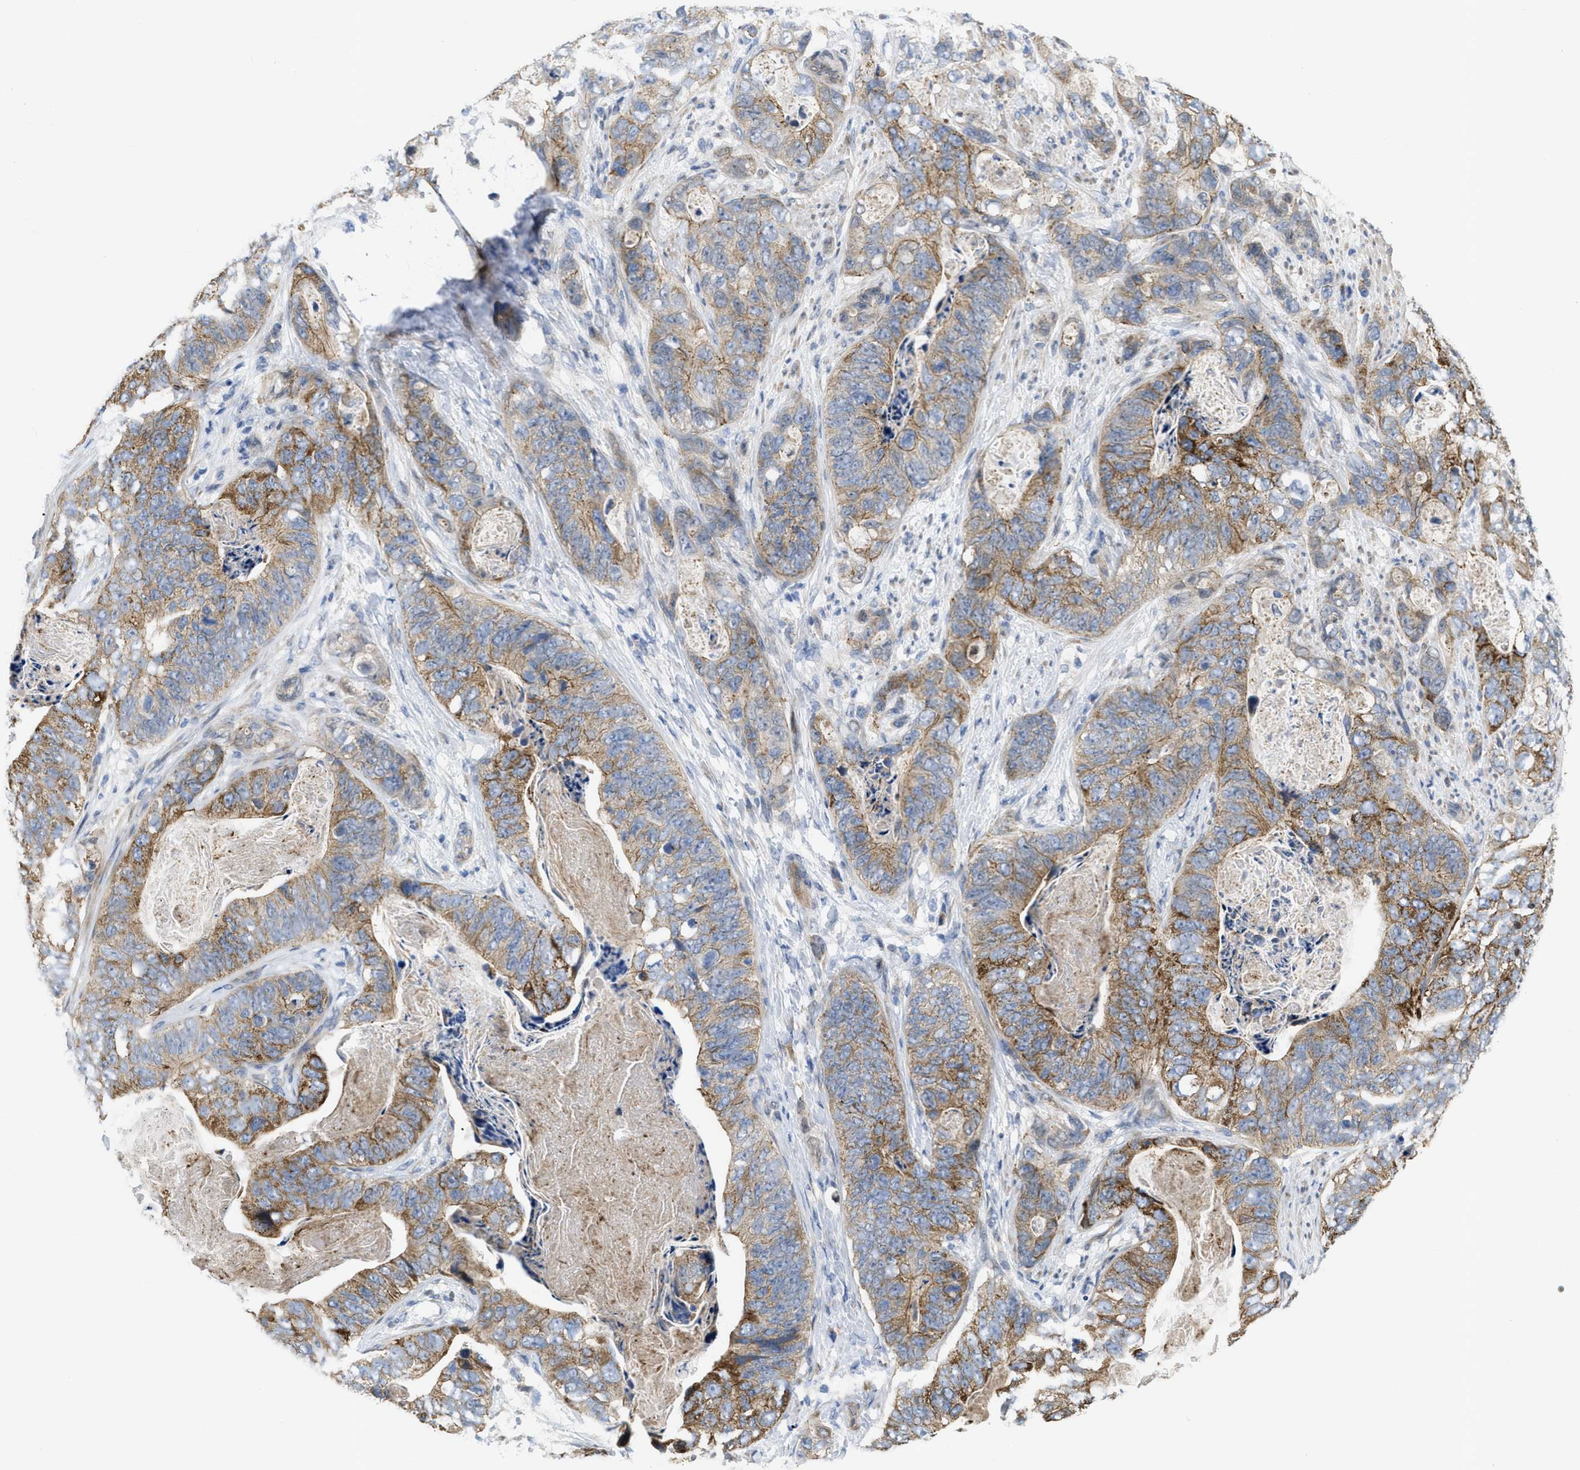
{"staining": {"intensity": "weak", "quantity": "25%-75%", "location": "cytoplasmic/membranous"}, "tissue": "stomach cancer", "cell_type": "Tumor cells", "image_type": "cancer", "snomed": [{"axis": "morphology", "description": "Adenocarcinoma, NOS"}, {"axis": "topography", "description": "Stomach"}], "caption": "Immunohistochemical staining of adenocarcinoma (stomach) shows low levels of weak cytoplasmic/membranous protein expression in about 25%-75% of tumor cells.", "gene": "CDPF1", "patient": {"sex": "female", "age": 89}}